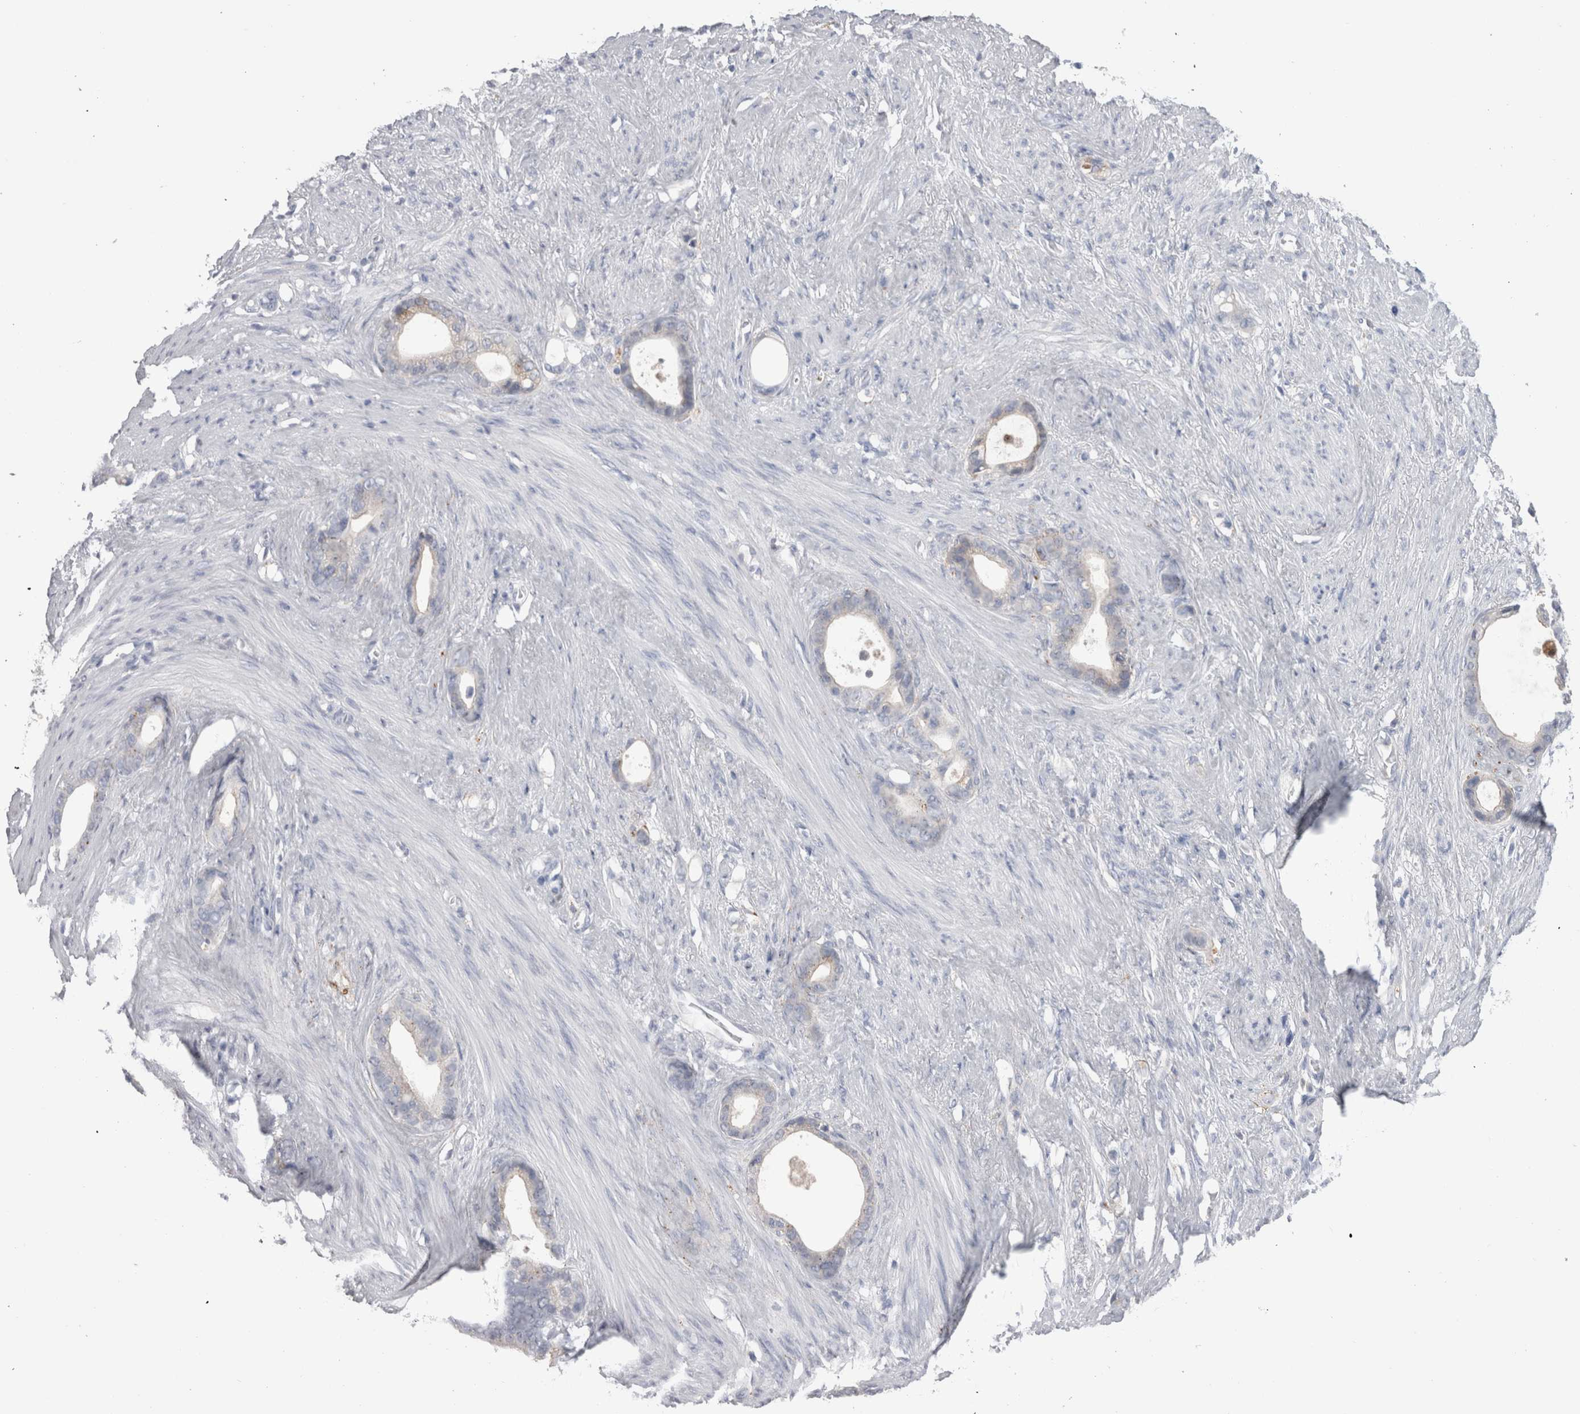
{"staining": {"intensity": "negative", "quantity": "none", "location": "none"}, "tissue": "stomach cancer", "cell_type": "Tumor cells", "image_type": "cancer", "snomed": [{"axis": "morphology", "description": "Adenocarcinoma, NOS"}, {"axis": "topography", "description": "Stomach"}], "caption": "DAB (3,3'-diaminobenzidine) immunohistochemical staining of adenocarcinoma (stomach) shows no significant expression in tumor cells.", "gene": "EPDR1", "patient": {"sex": "female", "age": 75}}